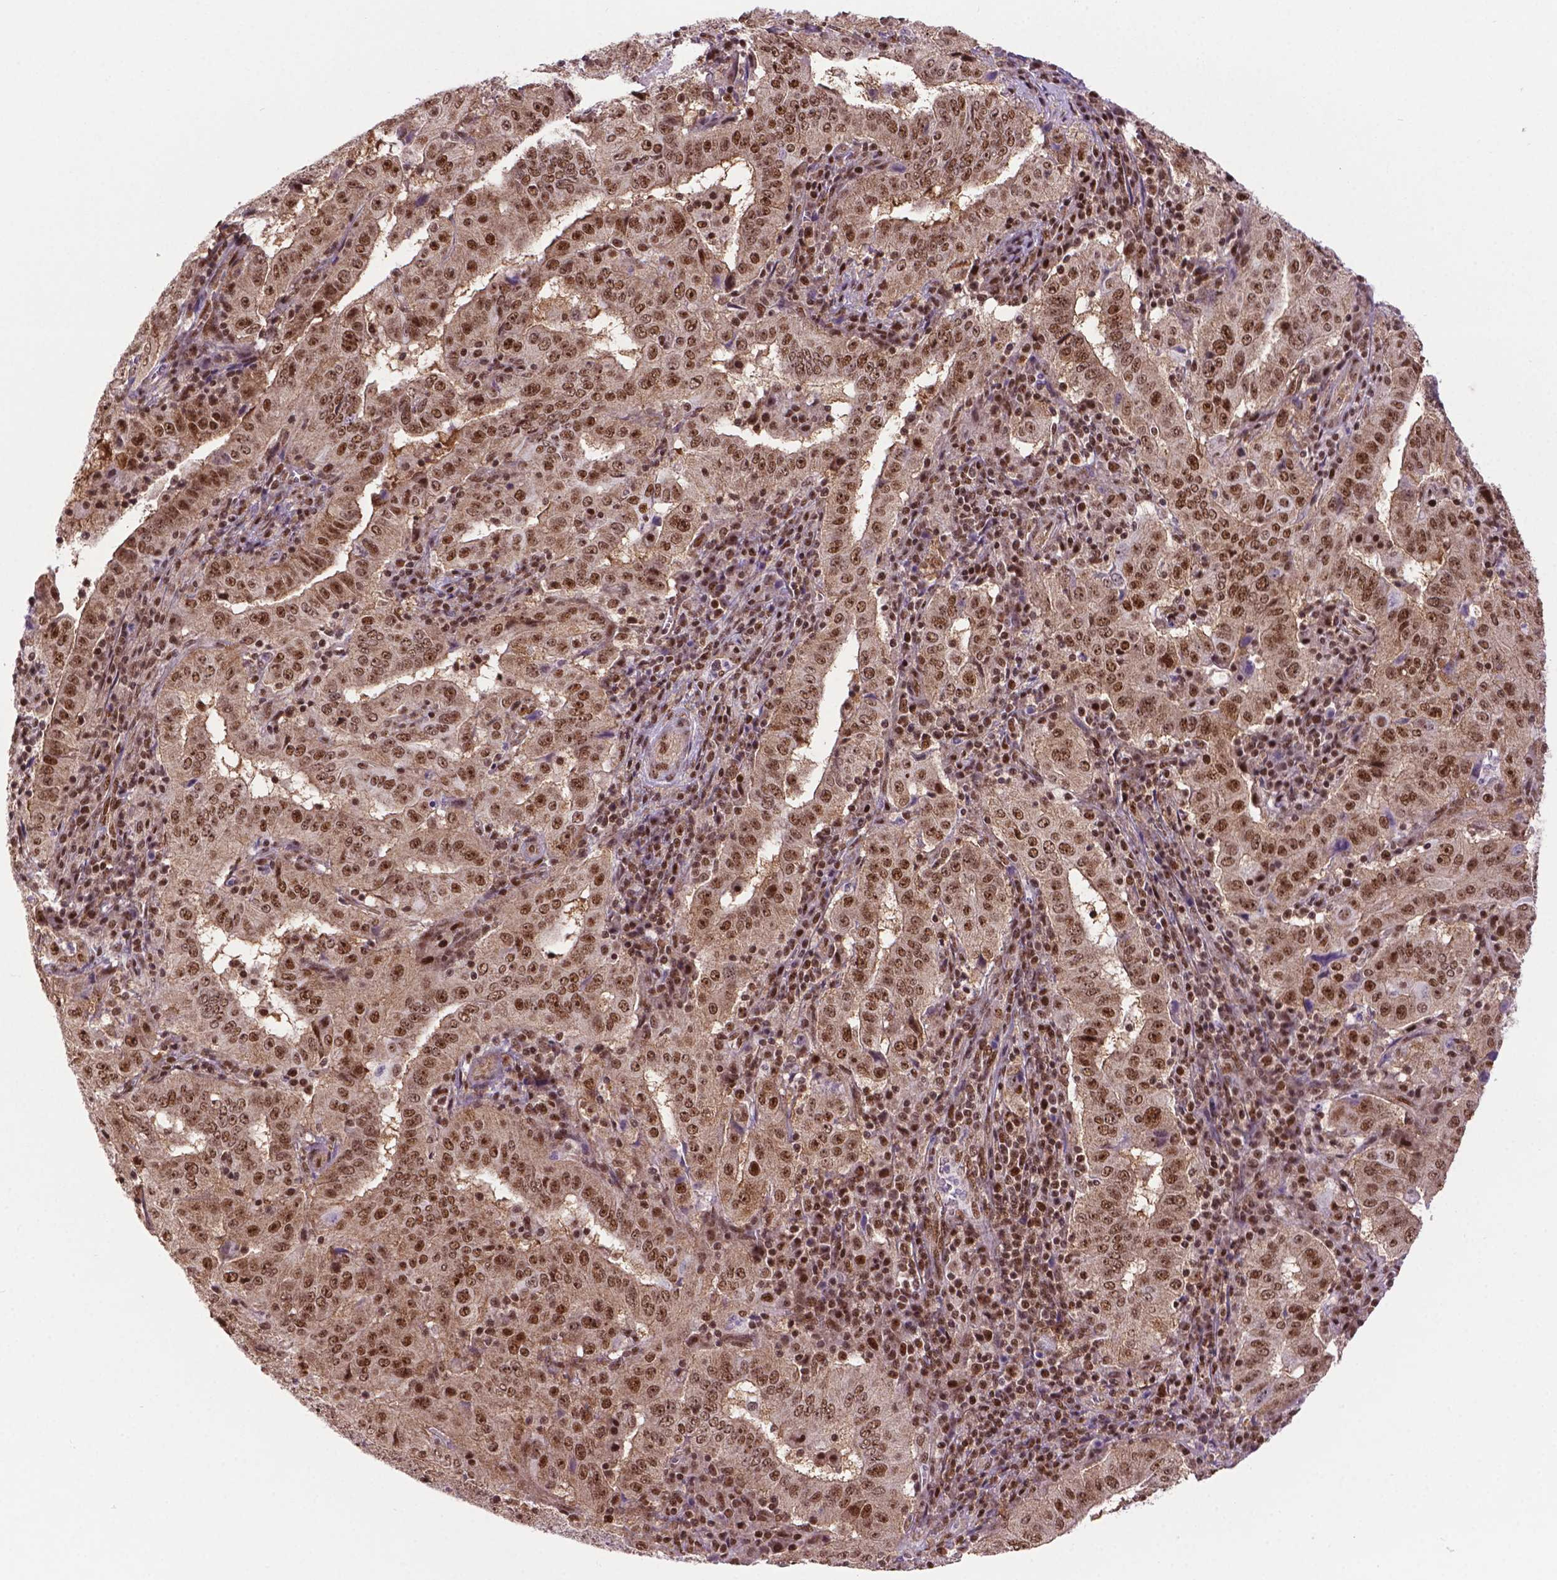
{"staining": {"intensity": "moderate", "quantity": ">75%", "location": "nuclear"}, "tissue": "pancreatic cancer", "cell_type": "Tumor cells", "image_type": "cancer", "snomed": [{"axis": "morphology", "description": "Adenocarcinoma, NOS"}, {"axis": "topography", "description": "Pancreas"}], "caption": "Adenocarcinoma (pancreatic) was stained to show a protein in brown. There is medium levels of moderate nuclear staining in approximately >75% of tumor cells.", "gene": "CSNK2A1", "patient": {"sex": "male", "age": 63}}